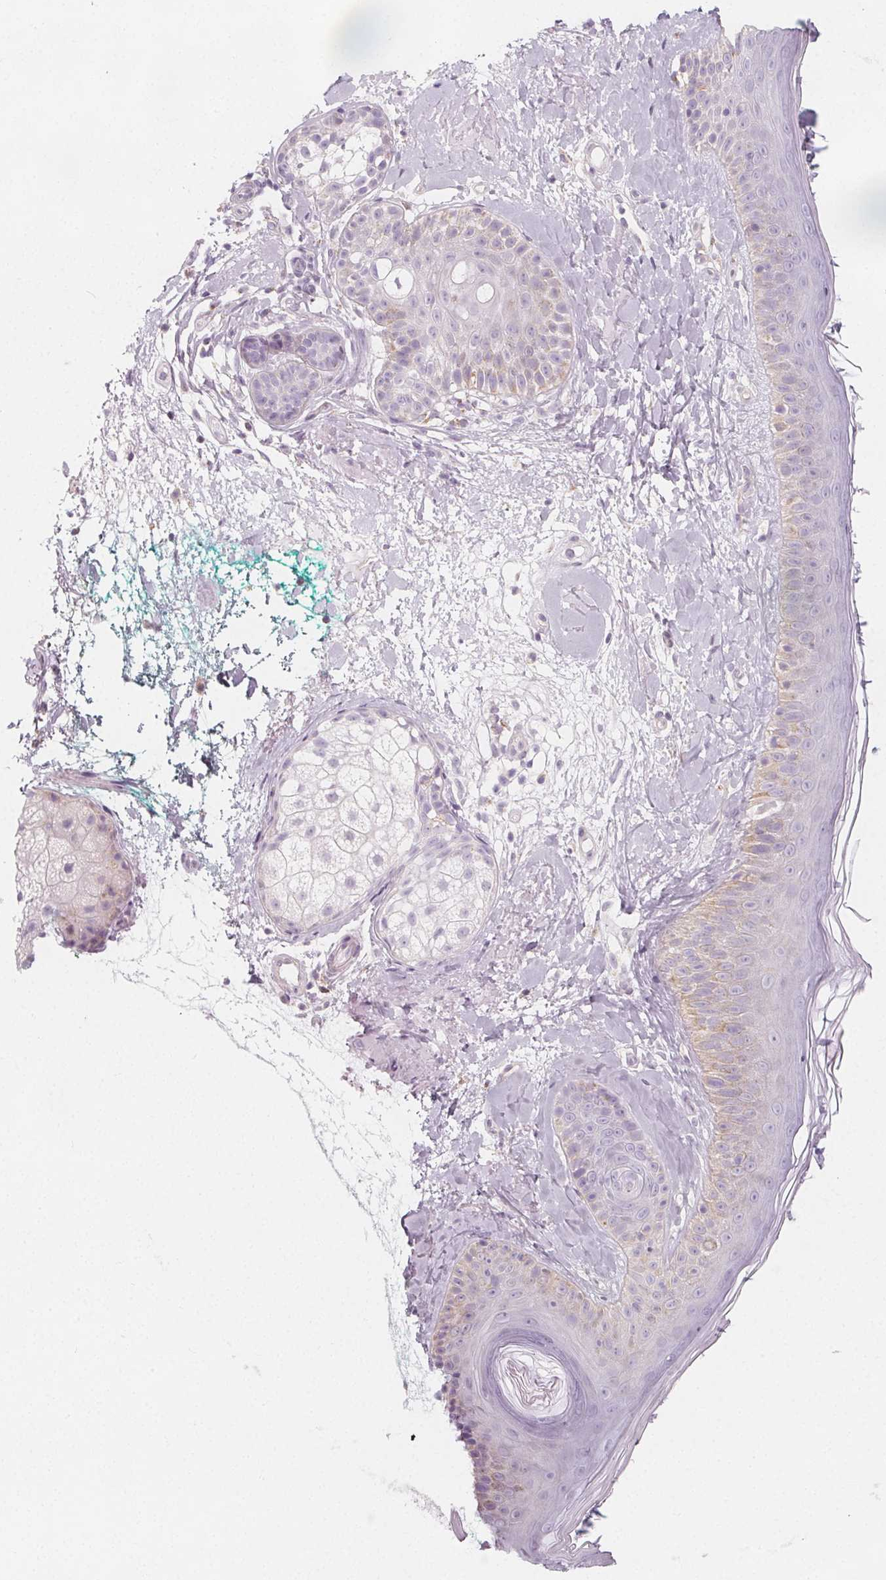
{"staining": {"intensity": "negative", "quantity": "none", "location": "none"}, "tissue": "skin", "cell_type": "Fibroblasts", "image_type": "normal", "snomed": [{"axis": "morphology", "description": "Normal tissue, NOS"}, {"axis": "topography", "description": "Skin"}], "caption": "DAB (3,3'-diaminobenzidine) immunohistochemical staining of benign human skin displays no significant expression in fibroblasts.", "gene": "IL17C", "patient": {"sex": "male", "age": 73}}